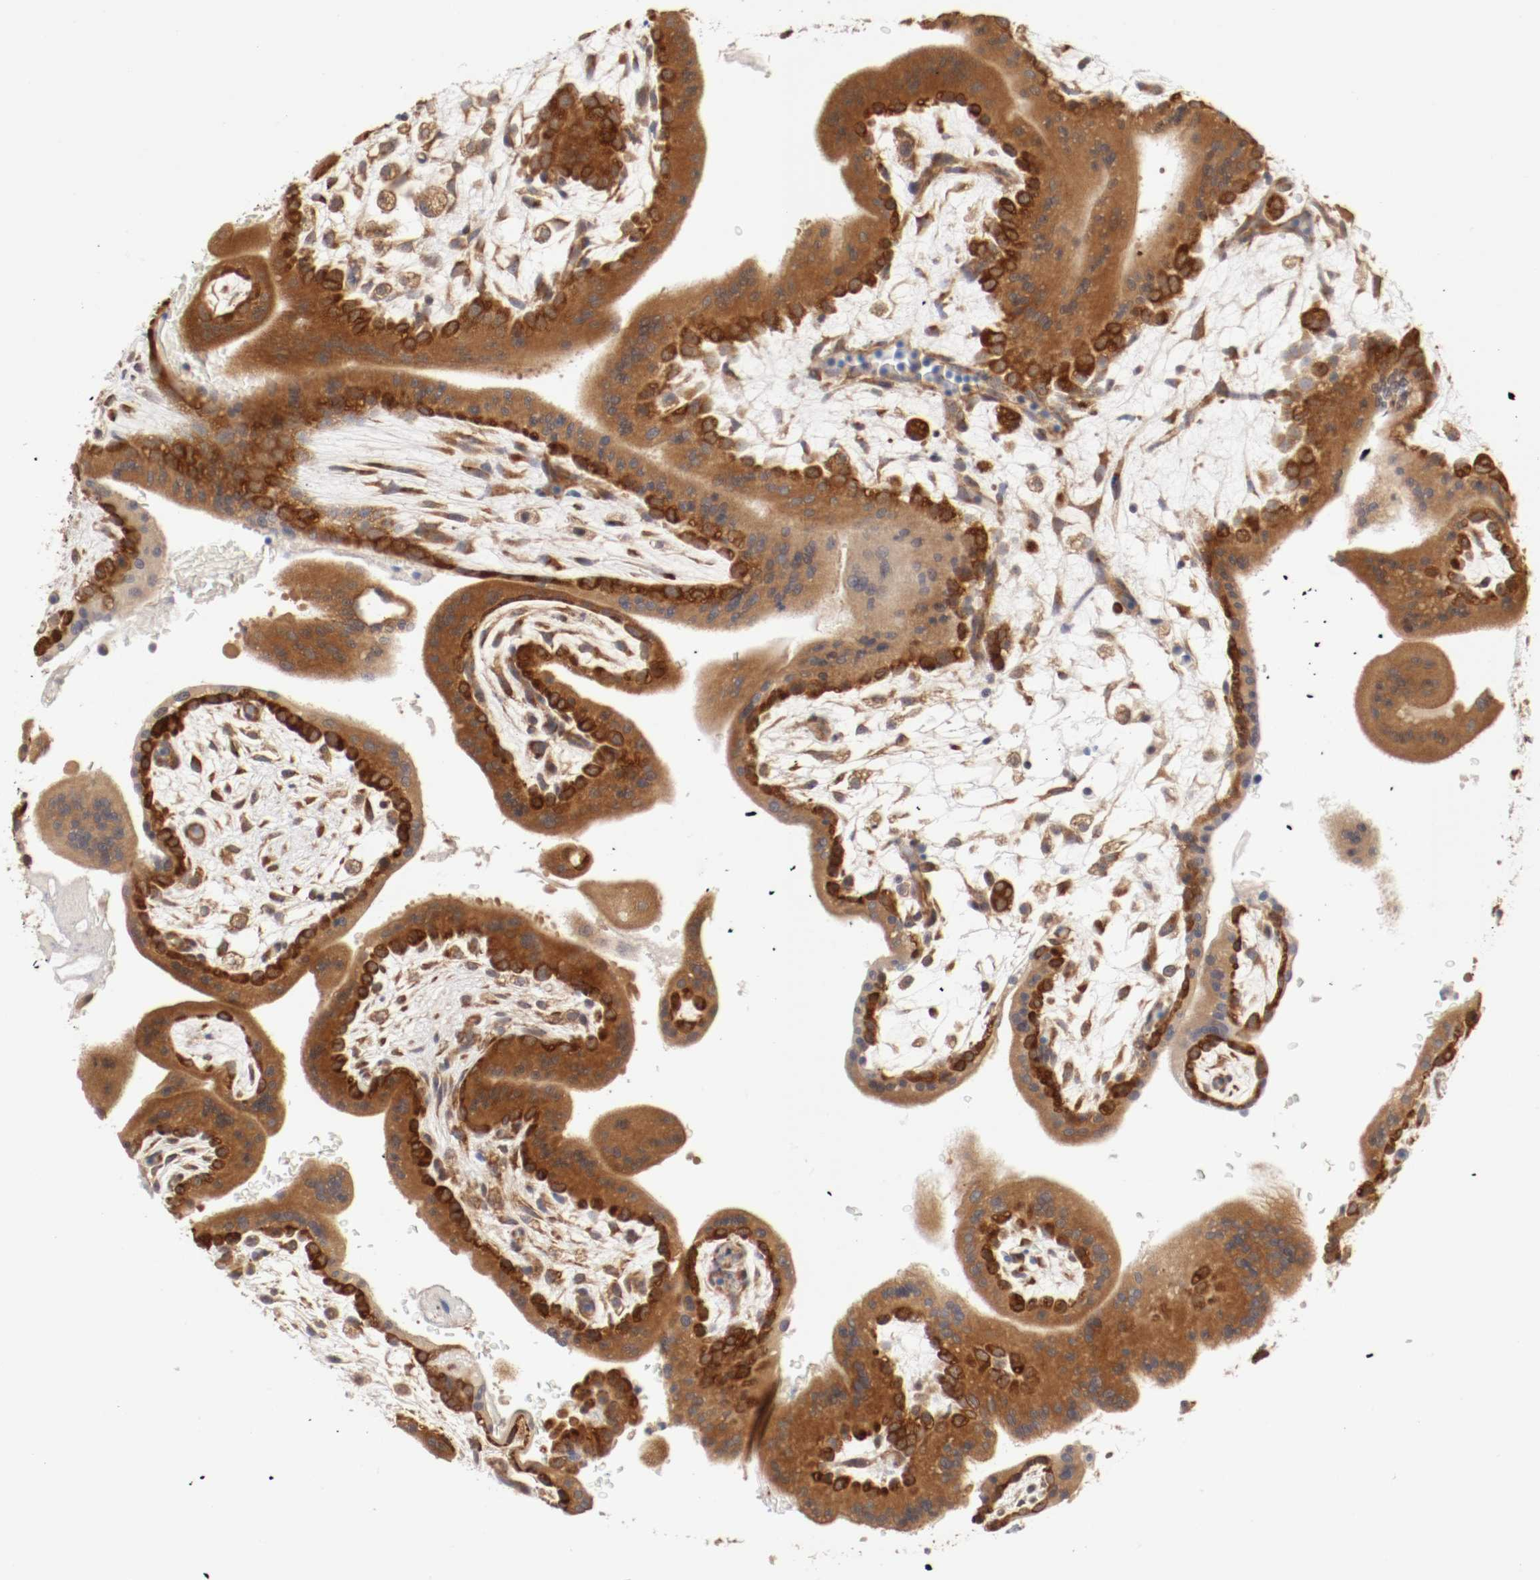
{"staining": {"intensity": "moderate", "quantity": ">75%", "location": "cytoplasmic/membranous"}, "tissue": "placenta", "cell_type": "Decidual cells", "image_type": "normal", "snomed": [{"axis": "morphology", "description": "Normal tissue, NOS"}, {"axis": "topography", "description": "Placenta"}], "caption": "Immunohistochemical staining of normal placenta demonstrates moderate cytoplasmic/membranous protein expression in approximately >75% of decidual cells.", "gene": "FKBP3", "patient": {"sex": "female", "age": 35}}